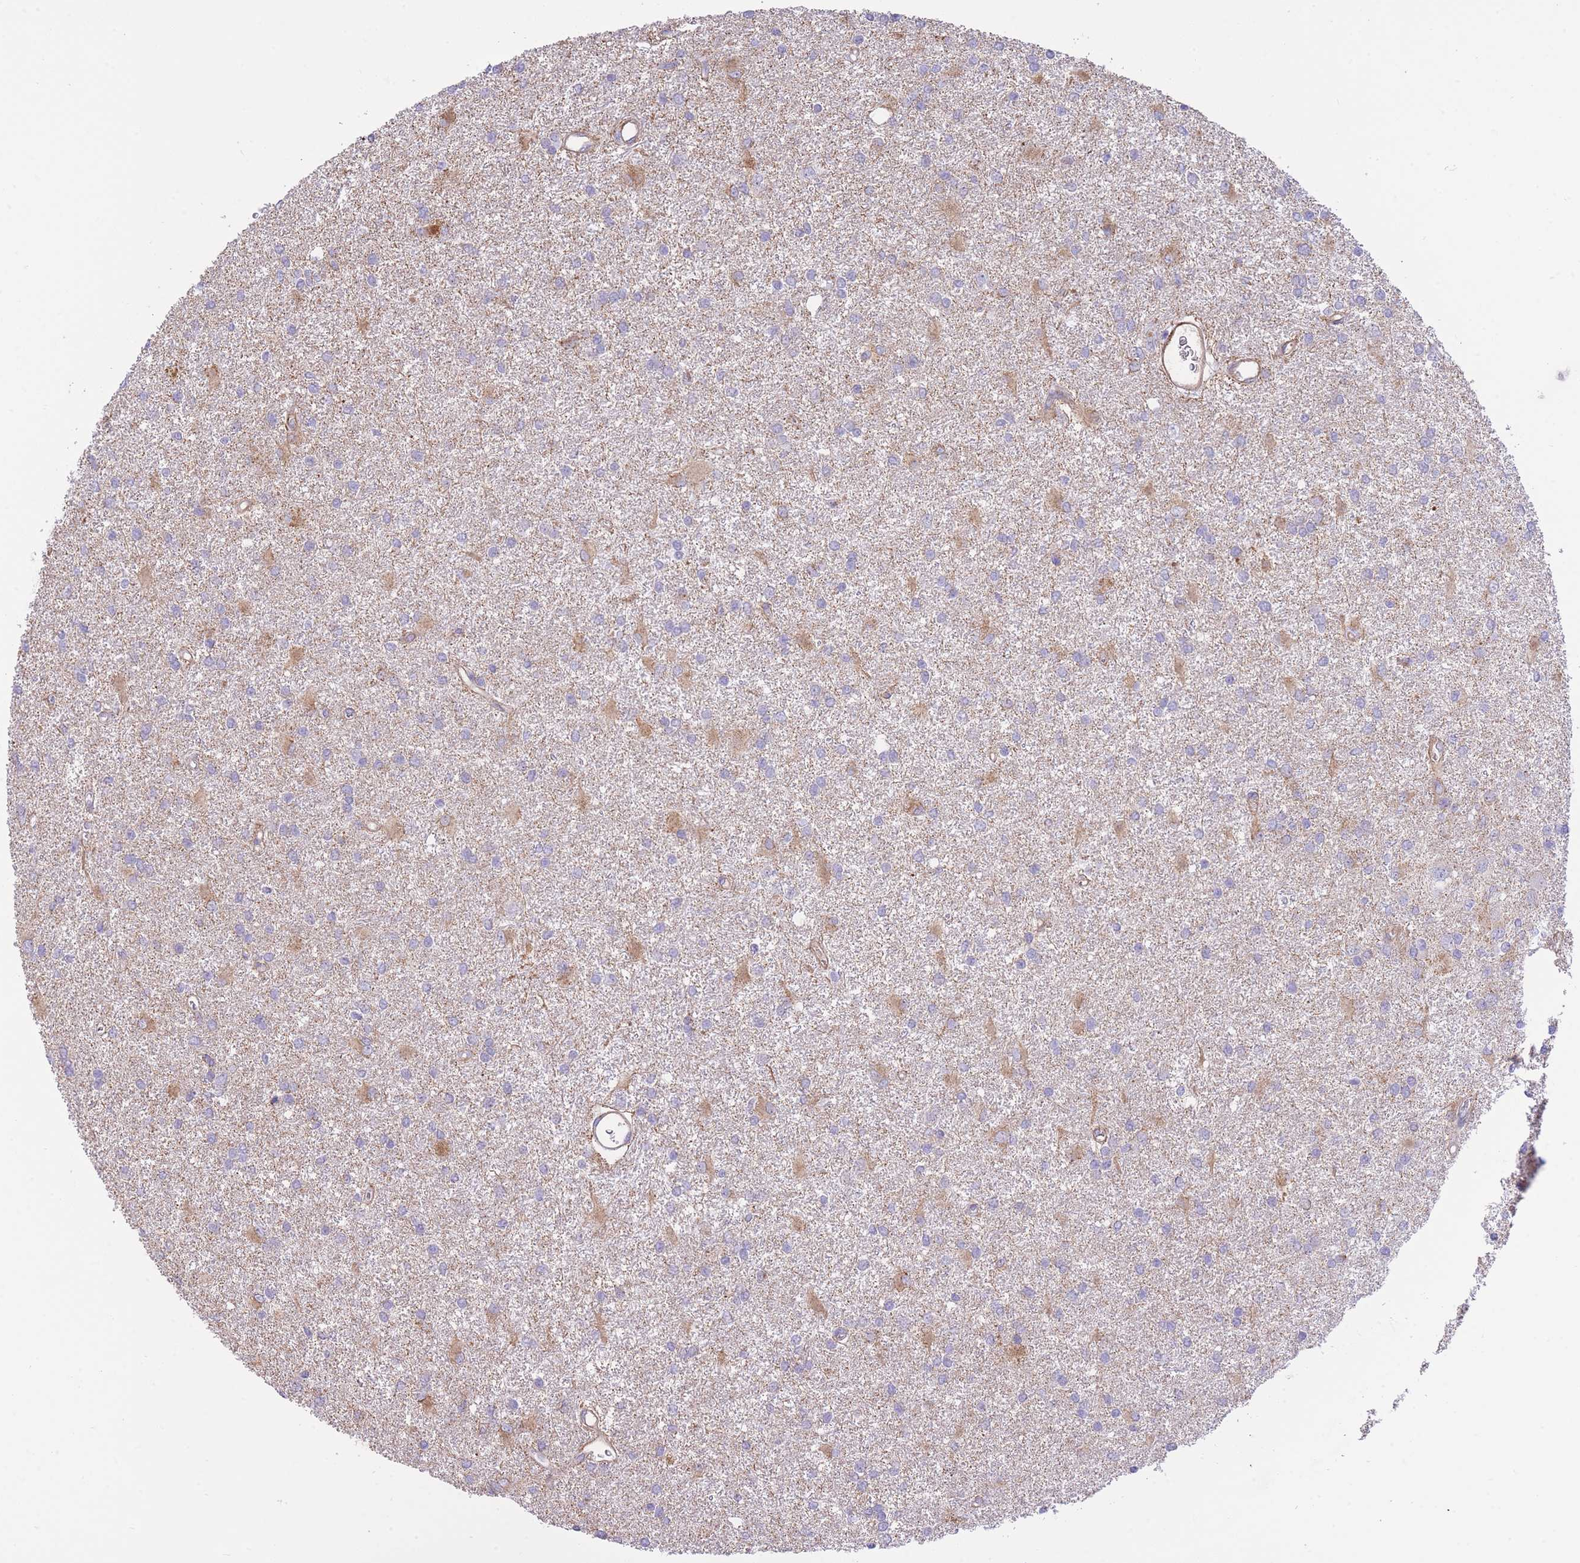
{"staining": {"intensity": "negative", "quantity": "none", "location": "none"}, "tissue": "glioma", "cell_type": "Tumor cells", "image_type": "cancer", "snomed": [{"axis": "morphology", "description": "Glioma, malignant, High grade"}, {"axis": "topography", "description": "Brain"}], "caption": "Immunohistochemistry of glioma displays no positivity in tumor cells.", "gene": "PGM1", "patient": {"sex": "female", "age": 50}}